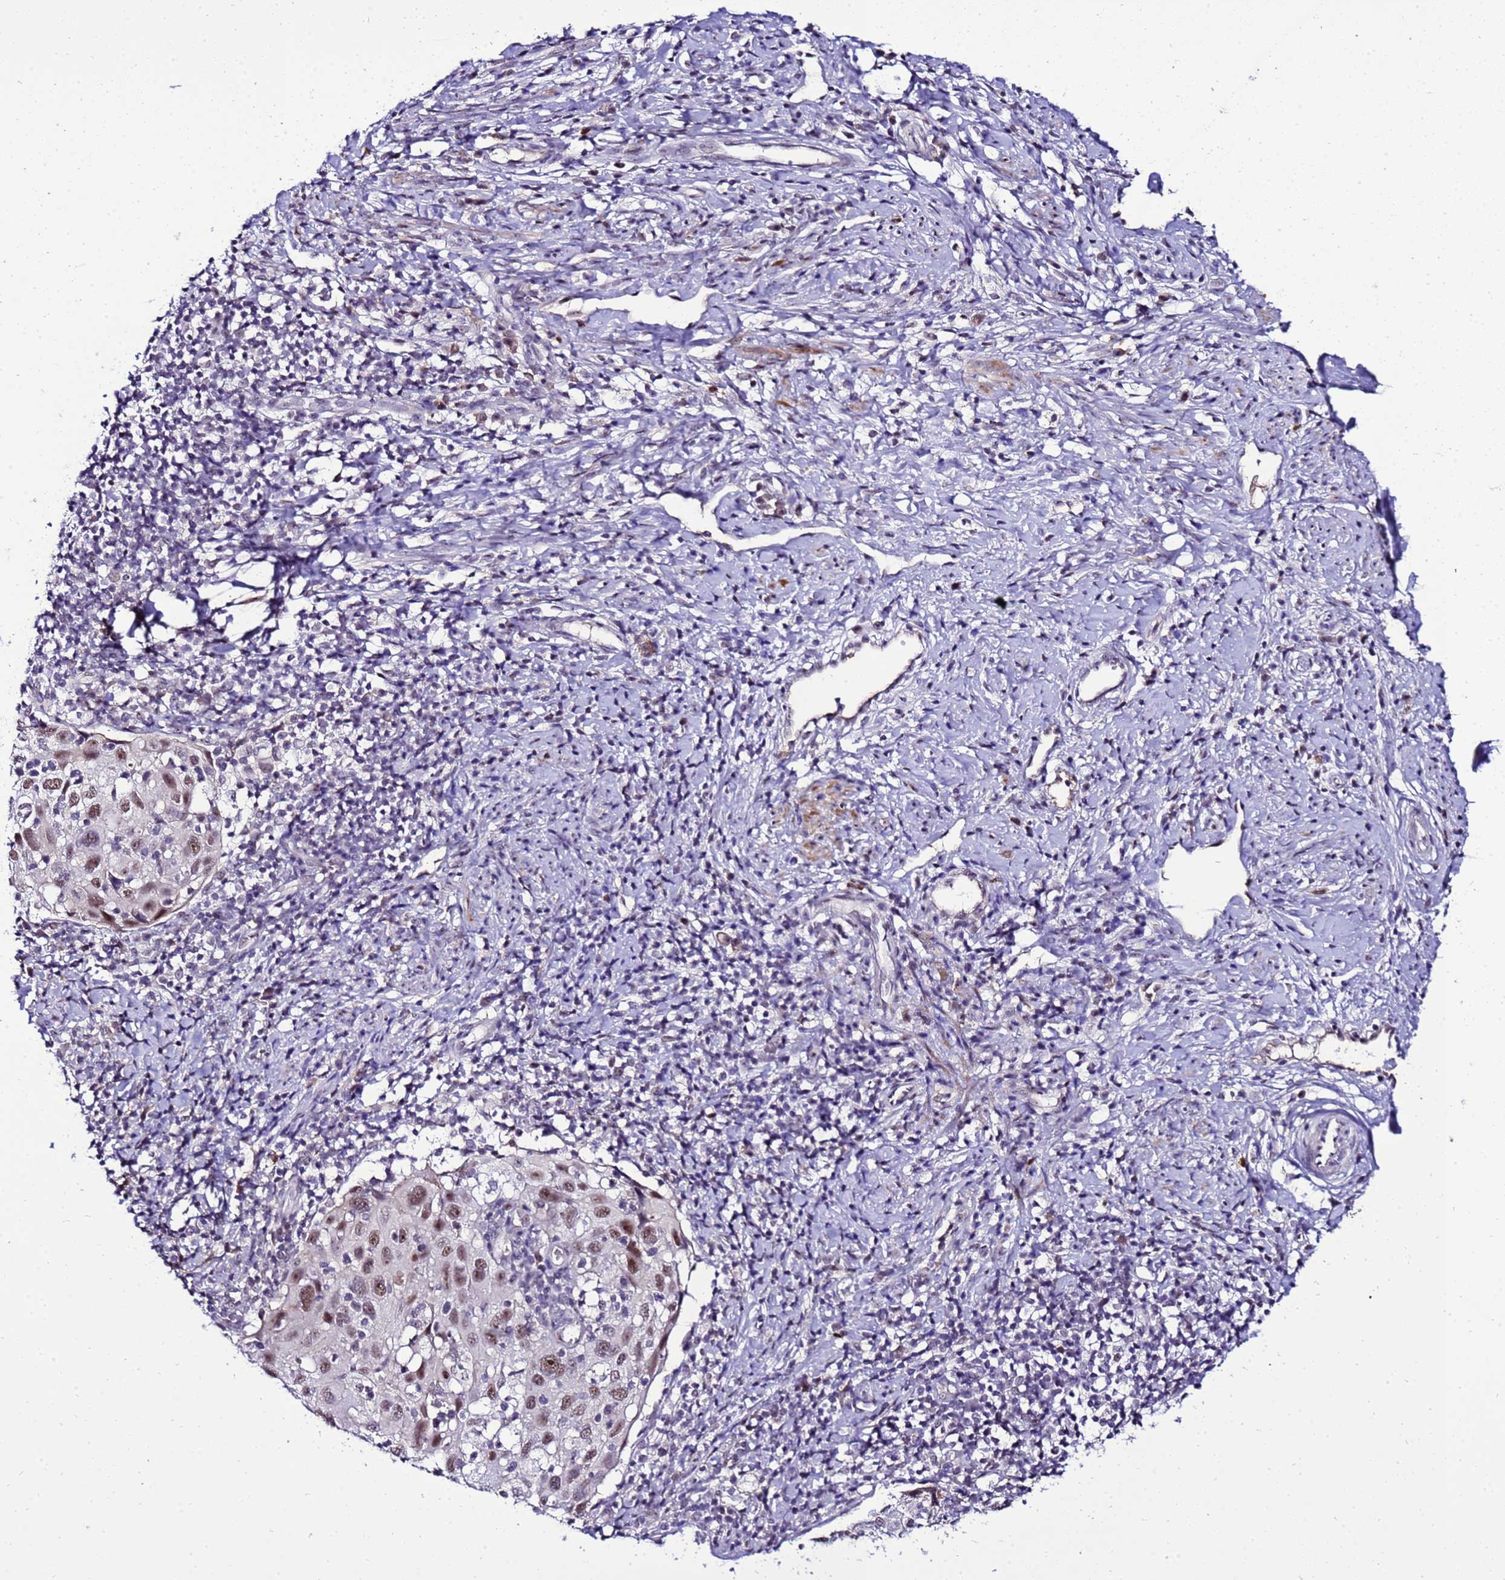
{"staining": {"intensity": "moderate", "quantity": ">75%", "location": "nuclear"}, "tissue": "cervical cancer", "cell_type": "Tumor cells", "image_type": "cancer", "snomed": [{"axis": "morphology", "description": "Squamous cell carcinoma, NOS"}, {"axis": "topography", "description": "Cervix"}], "caption": "DAB (3,3'-diaminobenzidine) immunohistochemical staining of cervical squamous cell carcinoma displays moderate nuclear protein staining in approximately >75% of tumor cells. The protein of interest is shown in brown color, while the nuclei are stained blue.", "gene": "C19orf47", "patient": {"sex": "female", "age": 70}}